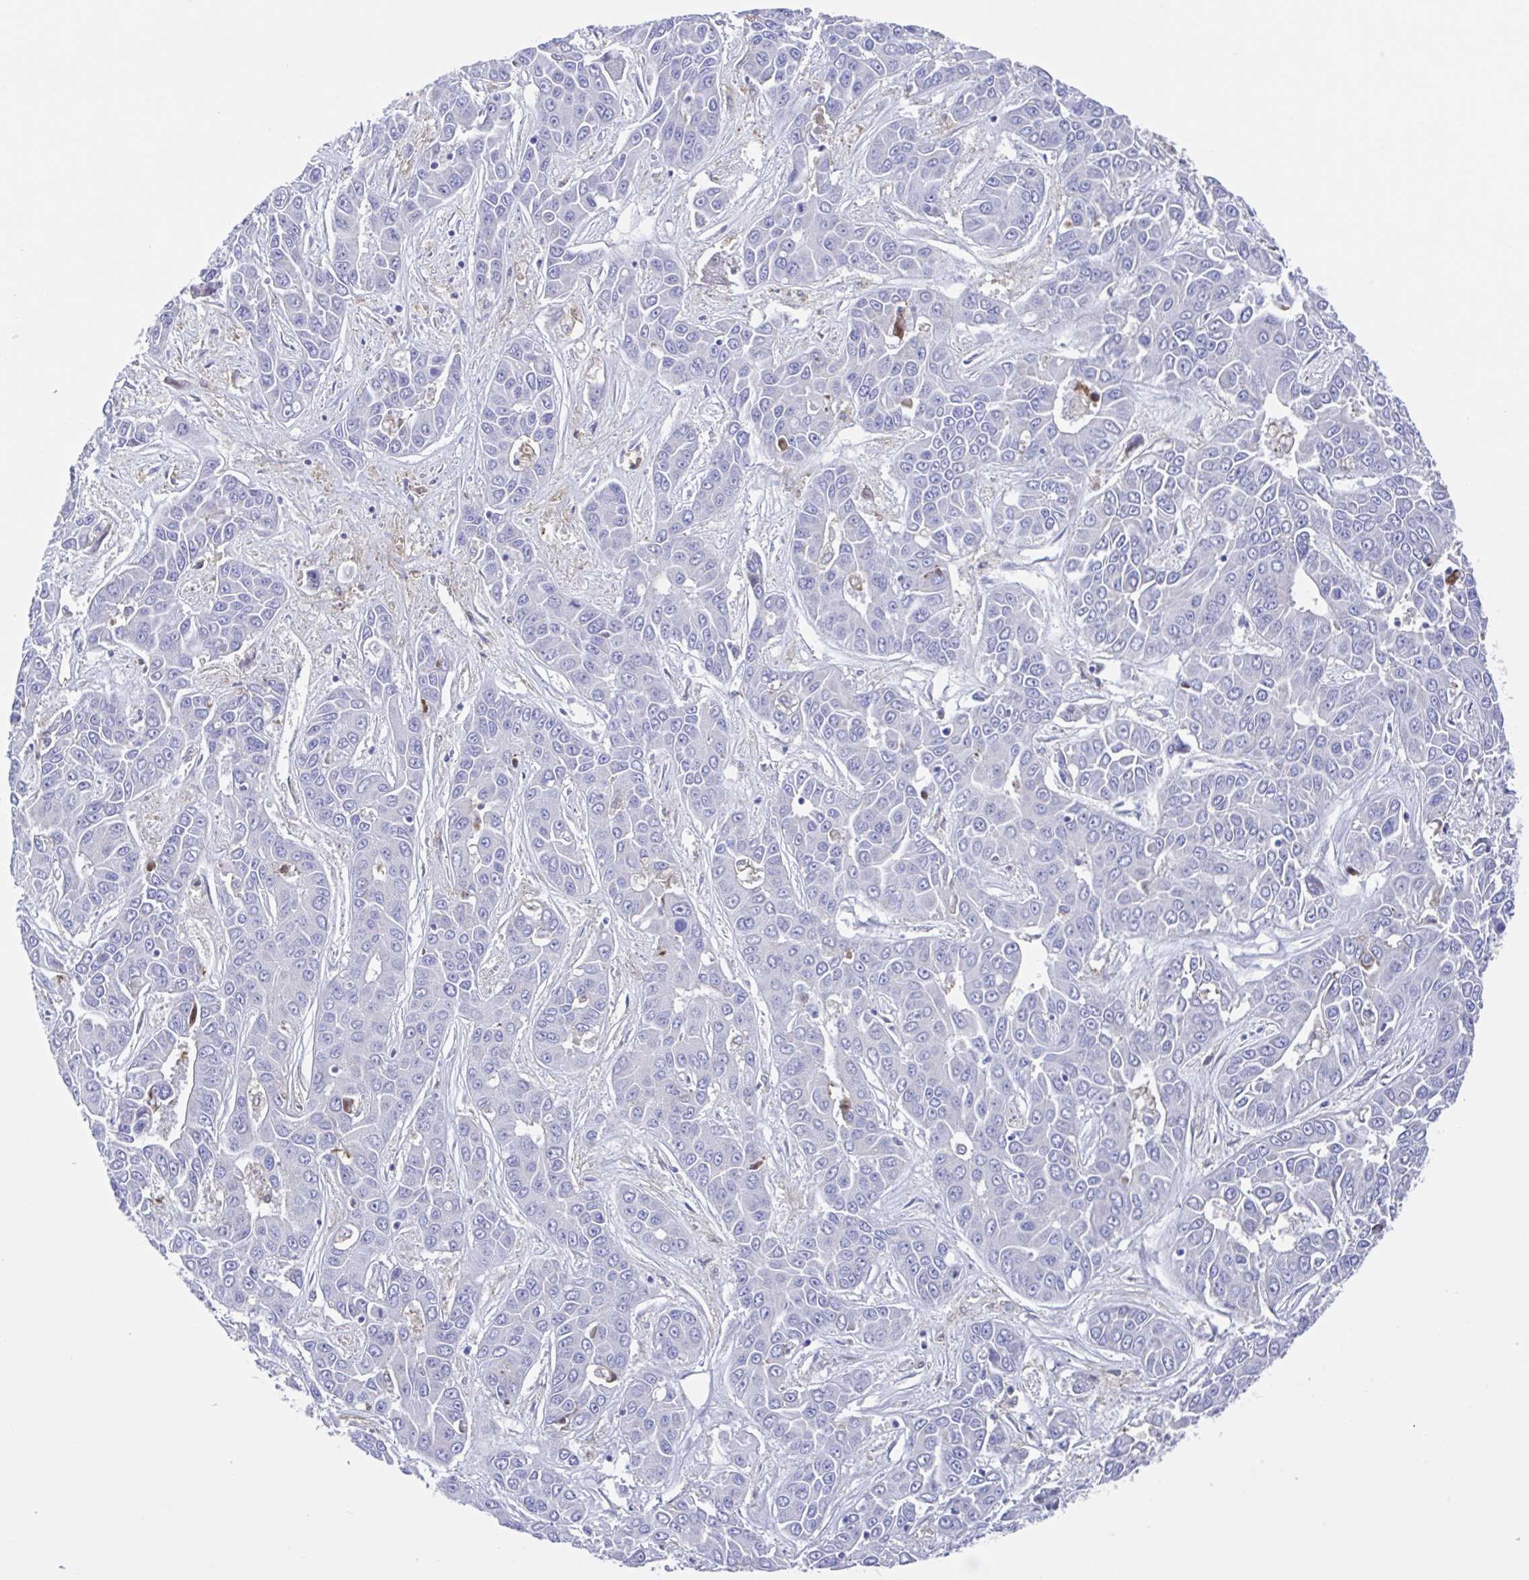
{"staining": {"intensity": "negative", "quantity": "none", "location": "none"}, "tissue": "liver cancer", "cell_type": "Tumor cells", "image_type": "cancer", "snomed": [{"axis": "morphology", "description": "Cholangiocarcinoma"}, {"axis": "topography", "description": "Liver"}], "caption": "Immunohistochemical staining of human liver cholangiocarcinoma shows no significant staining in tumor cells.", "gene": "FCGR3A", "patient": {"sex": "female", "age": 52}}